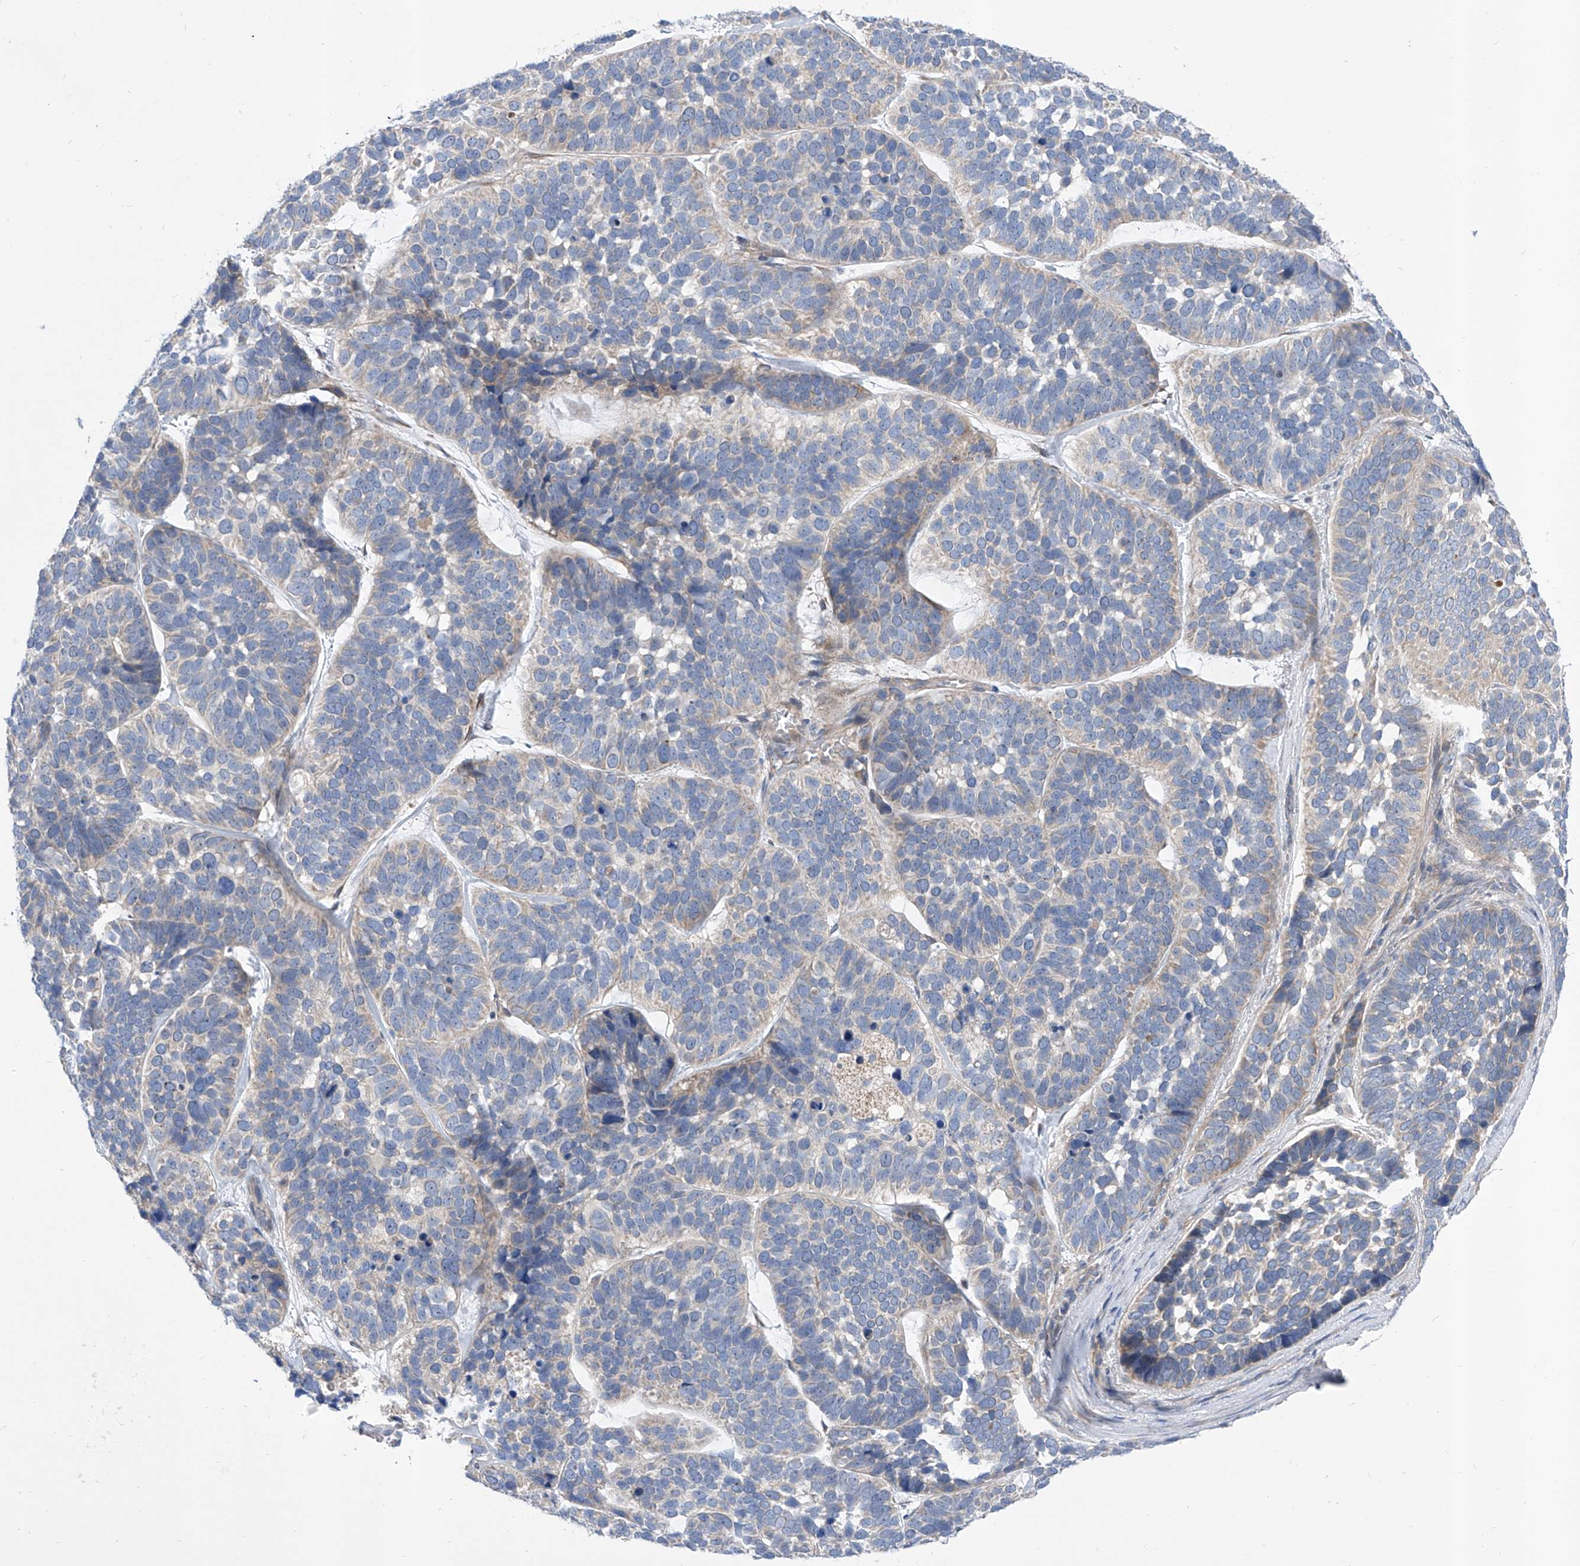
{"staining": {"intensity": "weak", "quantity": "<25%", "location": "cytoplasmic/membranous"}, "tissue": "skin cancer", "cell_type": "Tumor cells", "image_type": "cancer", "snomed": [{"axis": "morphology", "description": "Basal cell carcinoma"}, {"axis": "topography", "description": "Skin"}], "caption": "The histopathology image exhibits no significant staining in tumor cells of basal cell carcinoma (skin).", "gene": "SRBD1", "patient": {"sex": "male", "age": 62}}